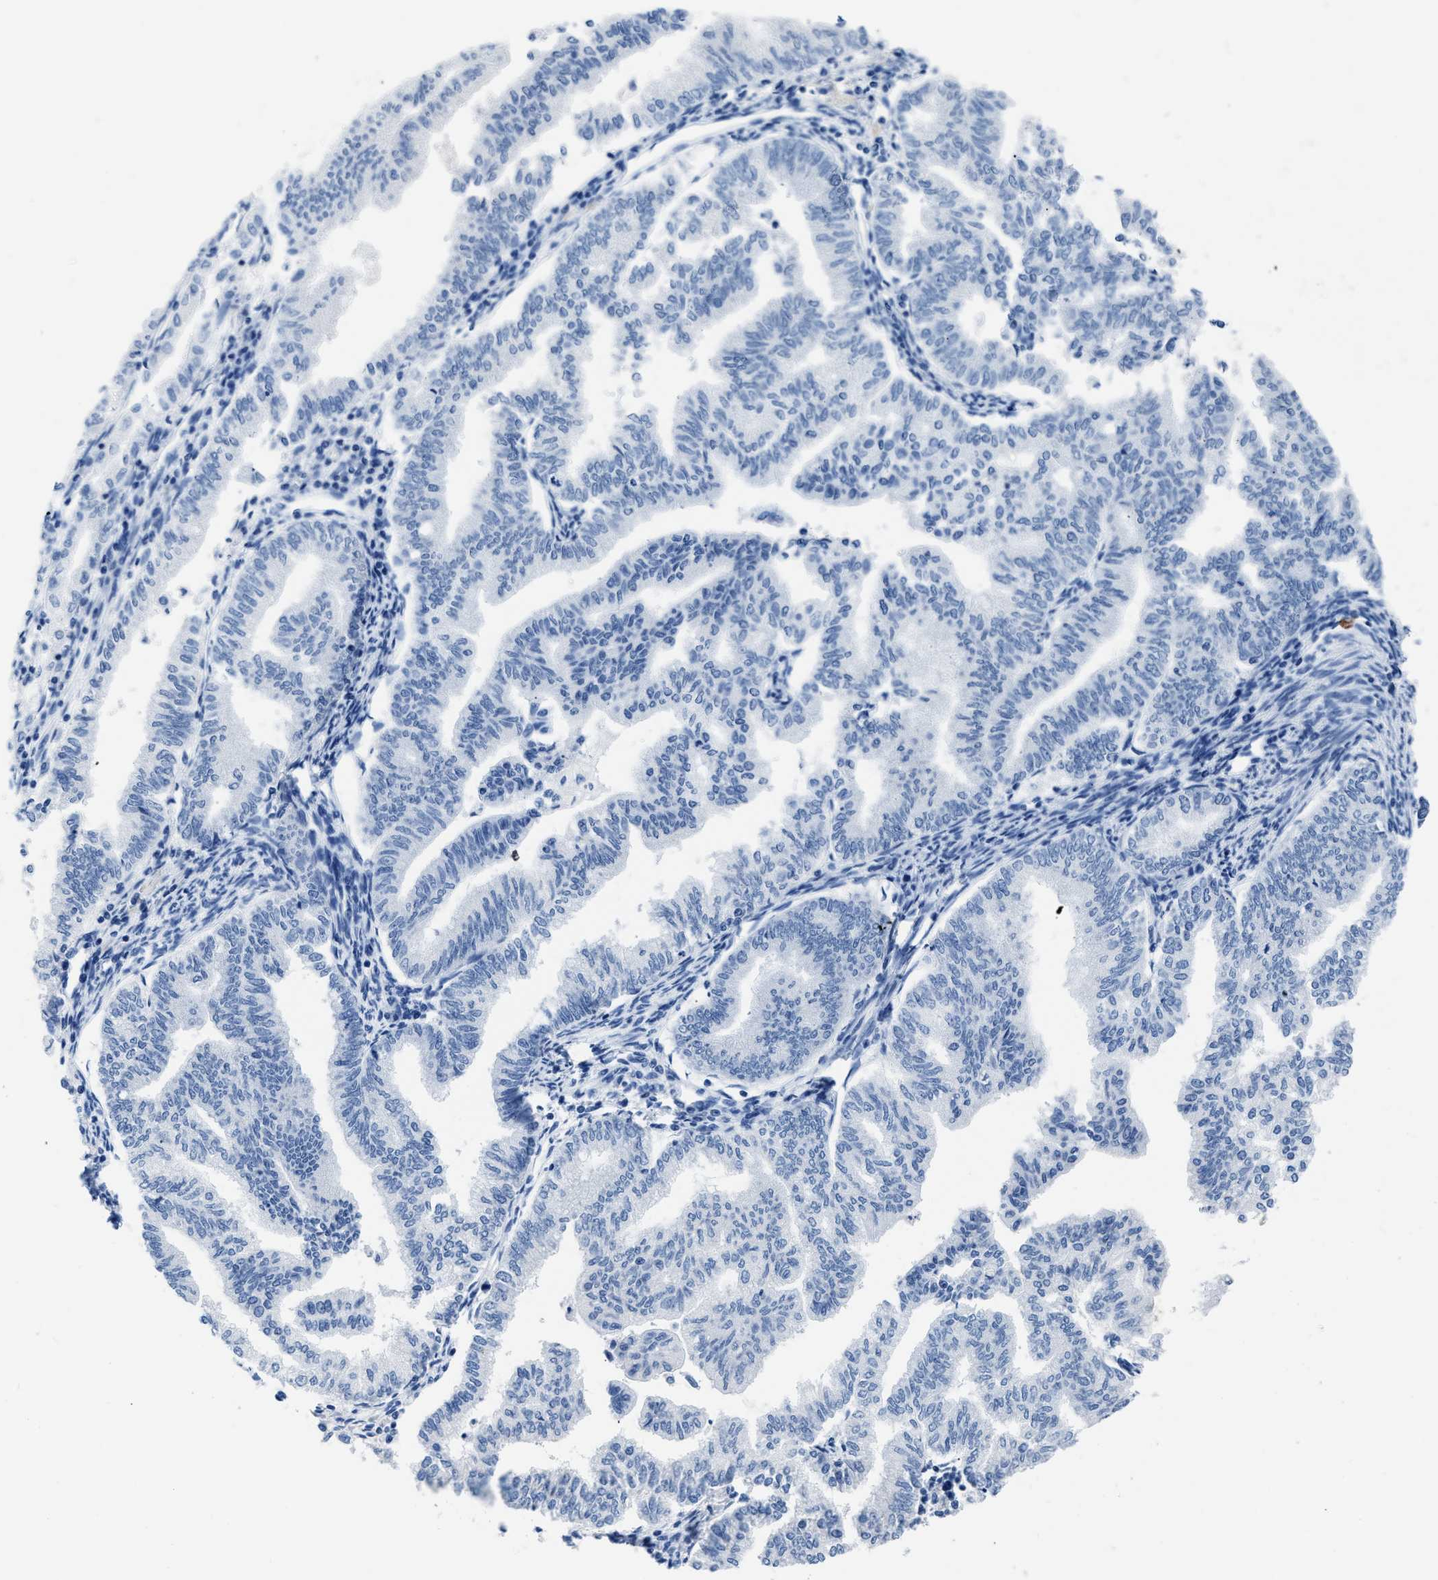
{"staining": {"intensity": "negative", "quantity": "none", "location": "none"}, "tissue": "endometrial cancer", "cell_type": "Tumor cells", "image_type": "cancer", "snomed": [{"axis": "morphology", "description": "Polyp, NOS"}, {"axis": "morphology", "description": "Adenocarcinoma, NOS"}, {"axis": "morphology", "description": "Adenoma, NOS"}, {"axis": "topography", "description": "Endometrium"}], "caption": "Polyp (endometrial) was stained to show a protein in brown. There is no significant expression in tumor cells.", "gene": "NFATC2", "patient": {"sex": "female", "age": 79}}